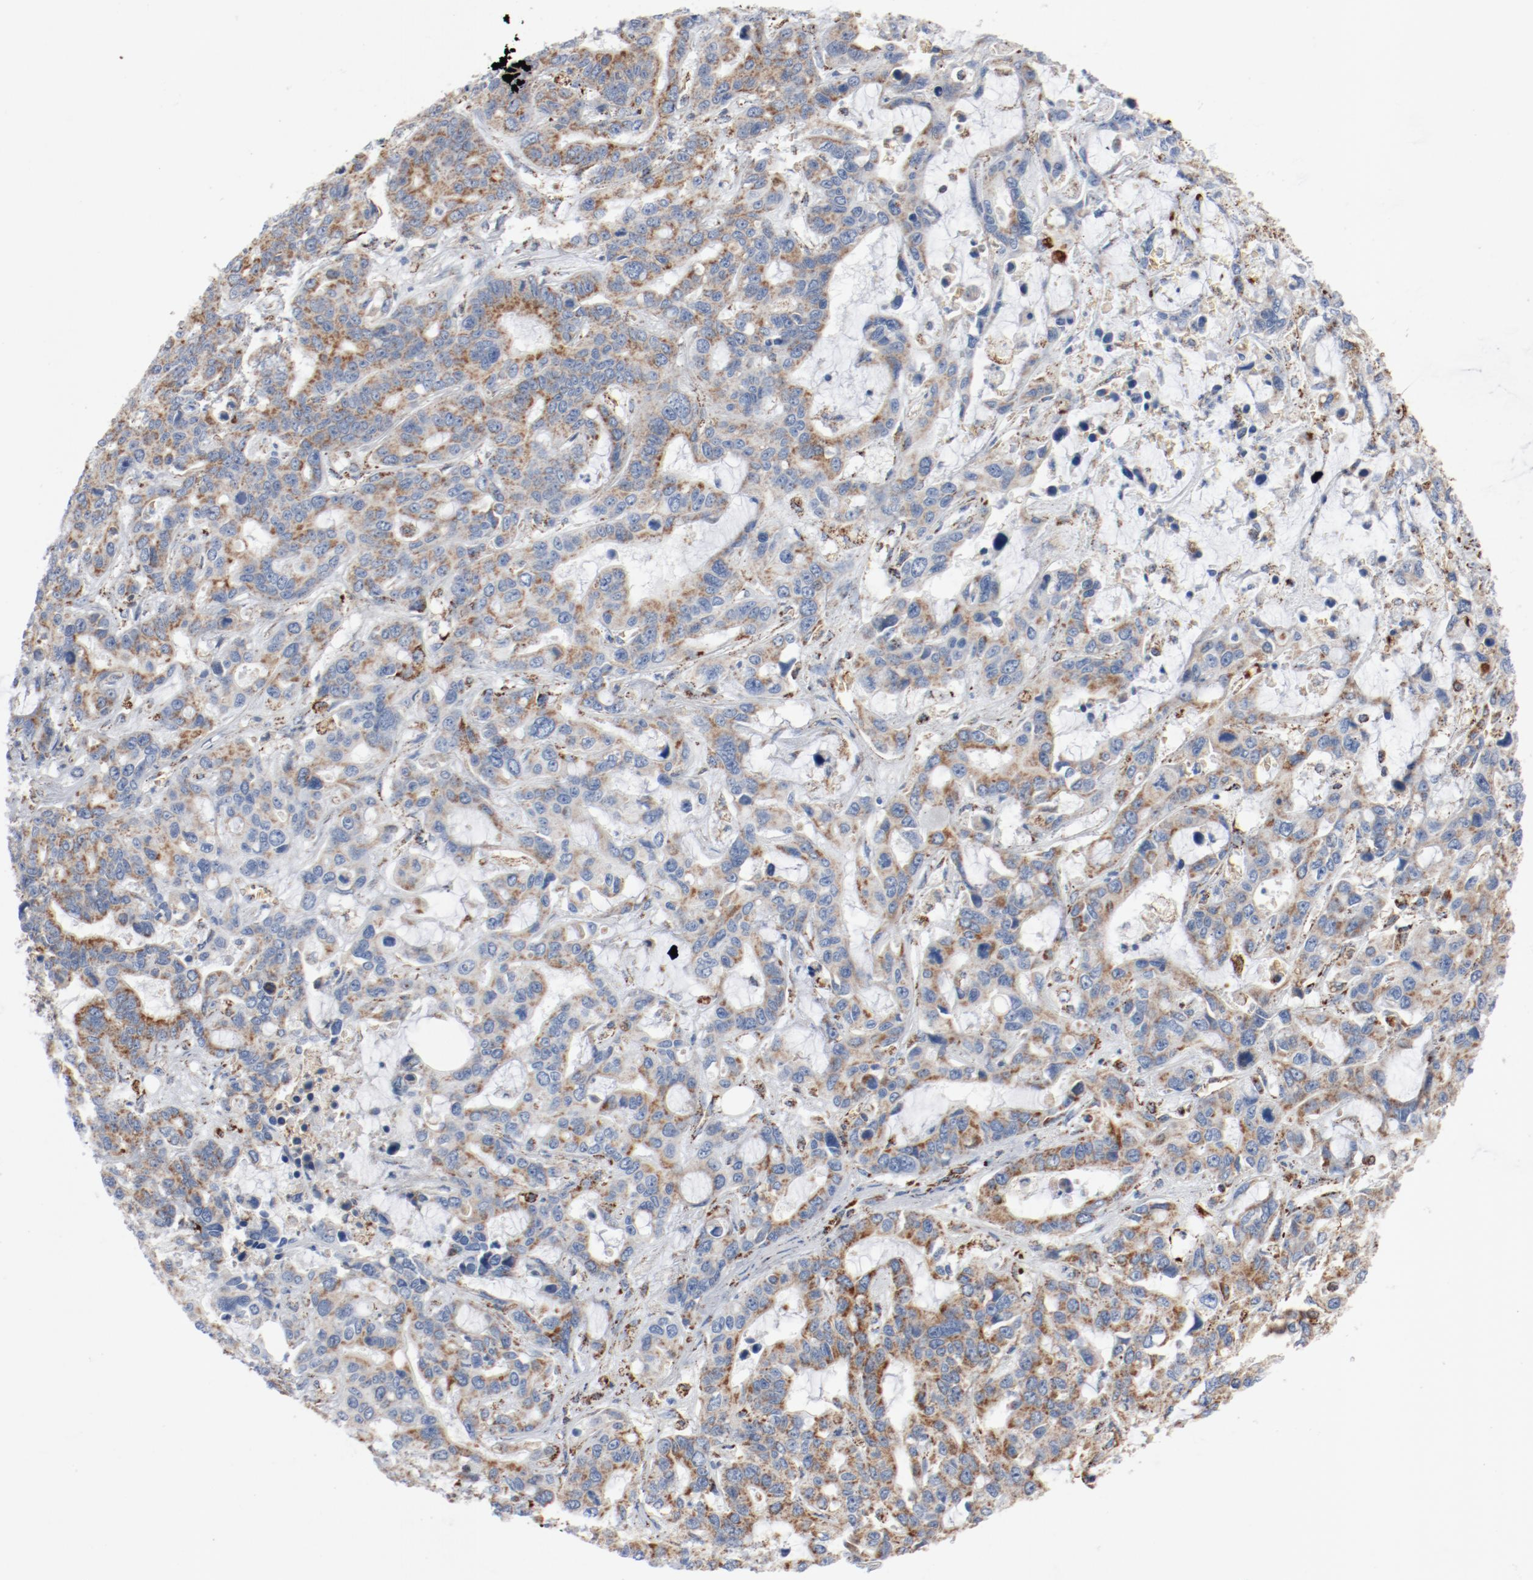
{"staining": {"intensity": "moderate", "quantity": ">75%", "location": "cytoplasmic/membranous"}, "tissue": "liver cancer", "cell_type": "Tumor cells", "image_type": "cancer", "snomed": [{"axis": "morphology", "description": "Cholangiocarcinoma"}, {"axis": "topography", "description": "Liver"}], "caption": "Tumor cells reveal medium levels of moderate cytoplasmic/membranous positivity in about >75% of cells in human liver cancer (cholangiocarcinoma). Using DAB (brown) and hematoxylin (blue) stains, captured at high magnification using brightfield microscopy.", "gene": "NDUFB8", "patient": {"sex": "female", "age": 65}}